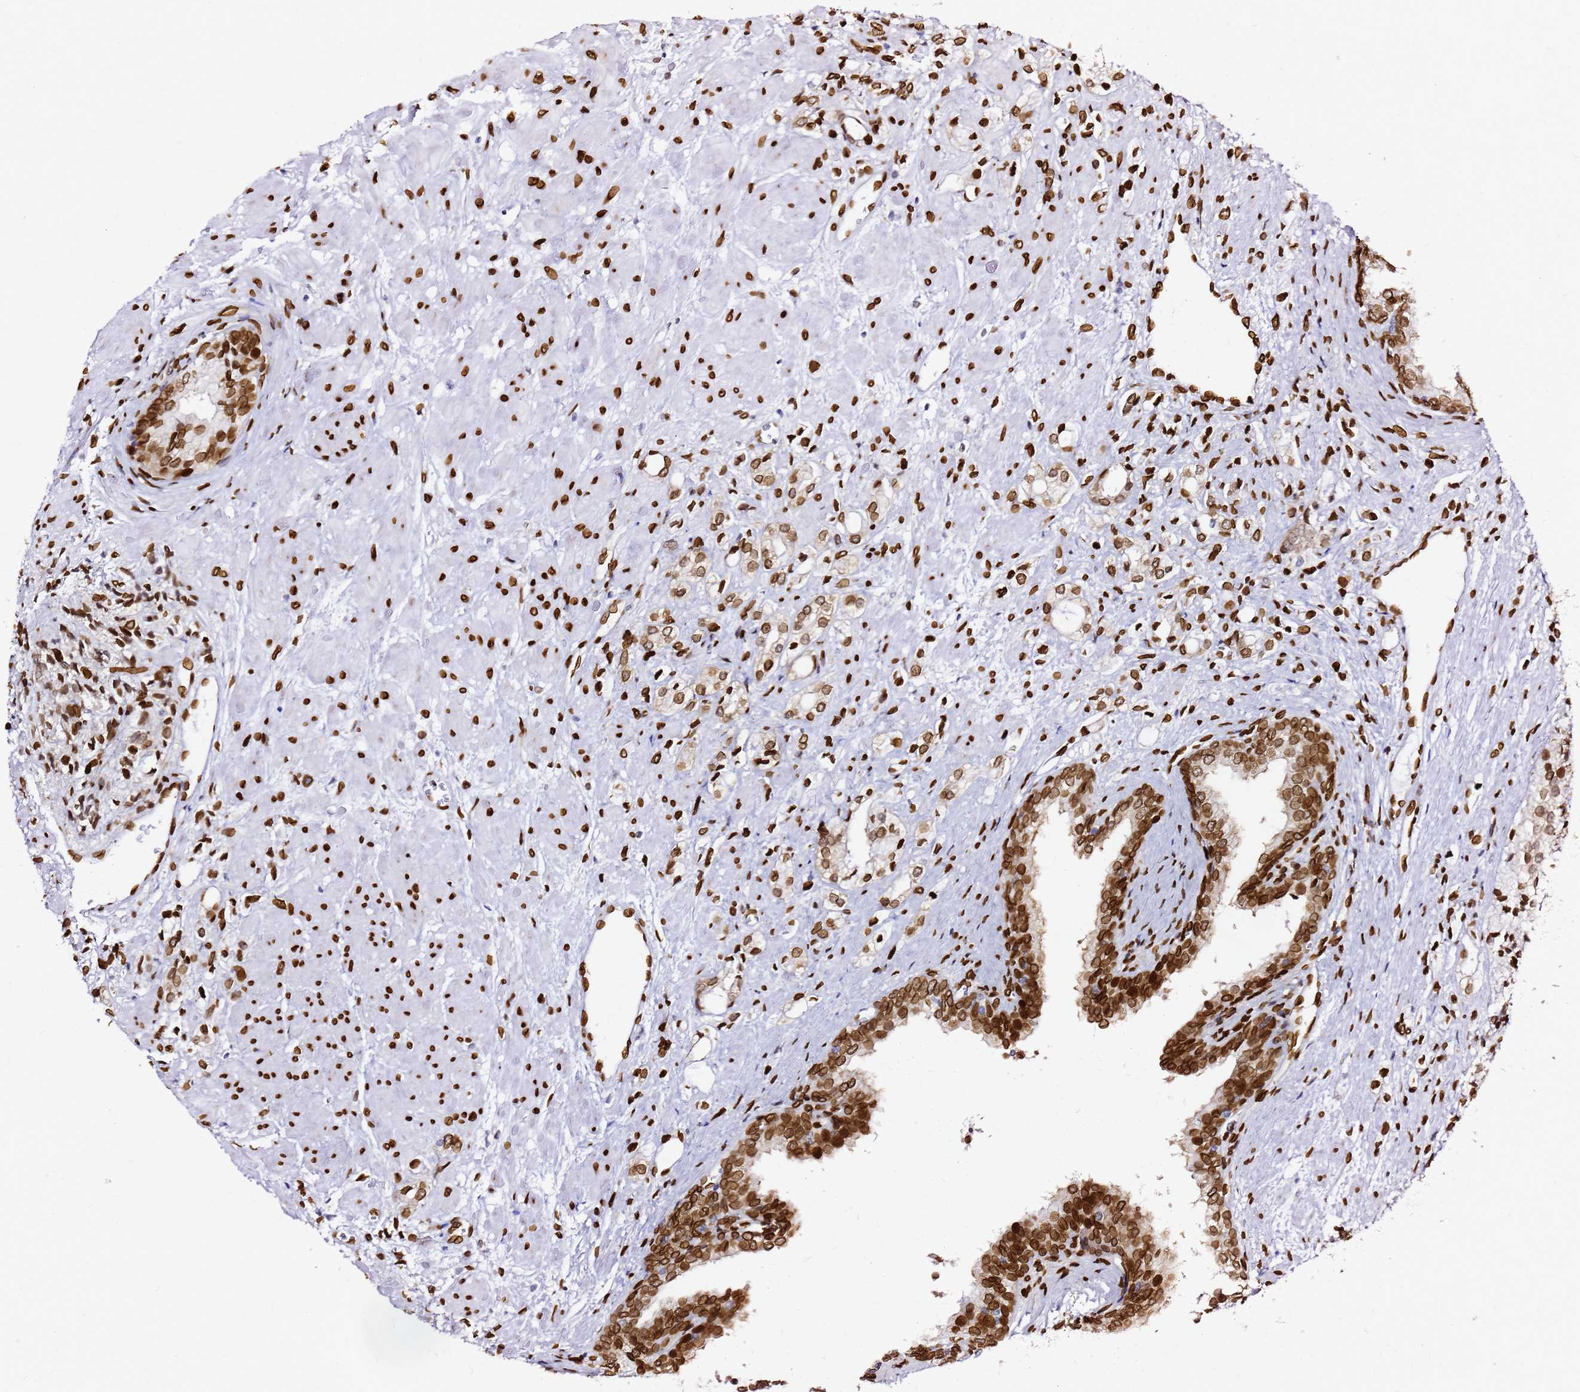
{"staining": {"intensity": "moderate", "quantity": ">75%", "location": "cytoplasmic/membranous,nuclear"}, "tissue": "prostate cancer", "cell_type": "Tumor cells", "image_type": "cancer", "snomed": [{"axis": "morphology", "description": "Adenocarcinoma, High grade"}, {"axis": "topography", "description": "Prostate"}], "caption": "IHC histopathology image of prostate cancer (high-grade adenocarcinoma) stained for a protein (brown), which exhibits medium levels of moderate cytoplasmic/membranous and nuclear staining in about >75% of tumor cells.", "gene": "C6orf141", "patient": {"sex": "male", "age": 50}}